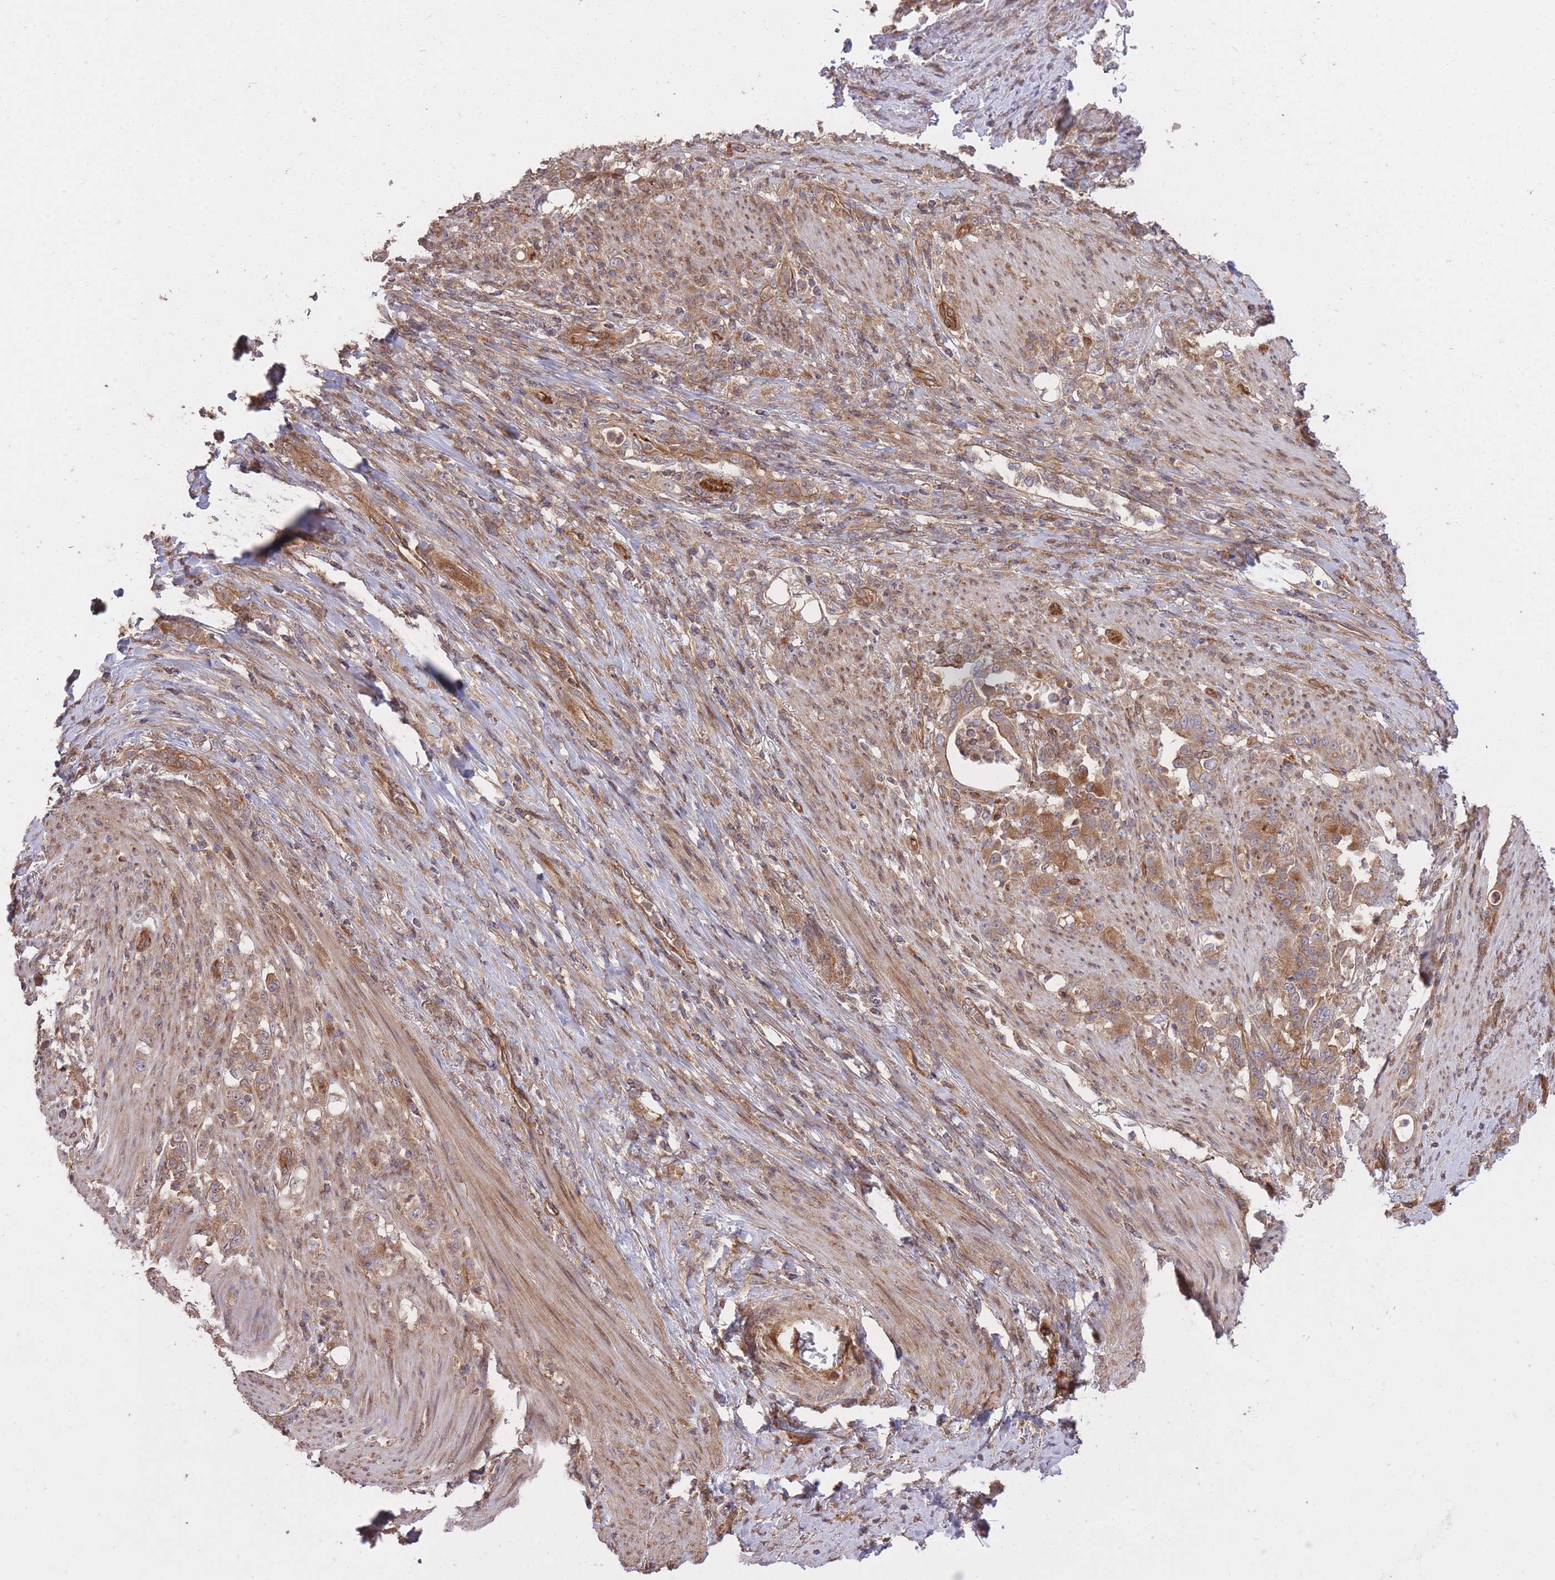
{"staining": {"intensity": "moderate", "quantity": ">75%", "location": "cytoplasmic/membranous"}, "tissue": "stomach cancer", "cell_type": "Tumor cells", "image_type": "cancer", "snomed": [{"axis": "morphology", "description": "Normal tissue, NOS"}, {"axis": "morphology", "description": "Adenocarcinoma, NOS"}, {"axis": "topography", "description": "Stomach"}], "caption": "DAB (3,3'-diaminobenzidine) immunohistochemical staining of human stomach cancer reveals moderate cytoplasmic/membranous protein expression in about >75% of tumor cells. (Stains: DAB (3,3'-diaminobenzidine) in brown, nuclei in blue, Microscopy: brightfield microscopy at high magnification).", "gene": "PLD1", "patient": {"sex": "female", "age": 79}}